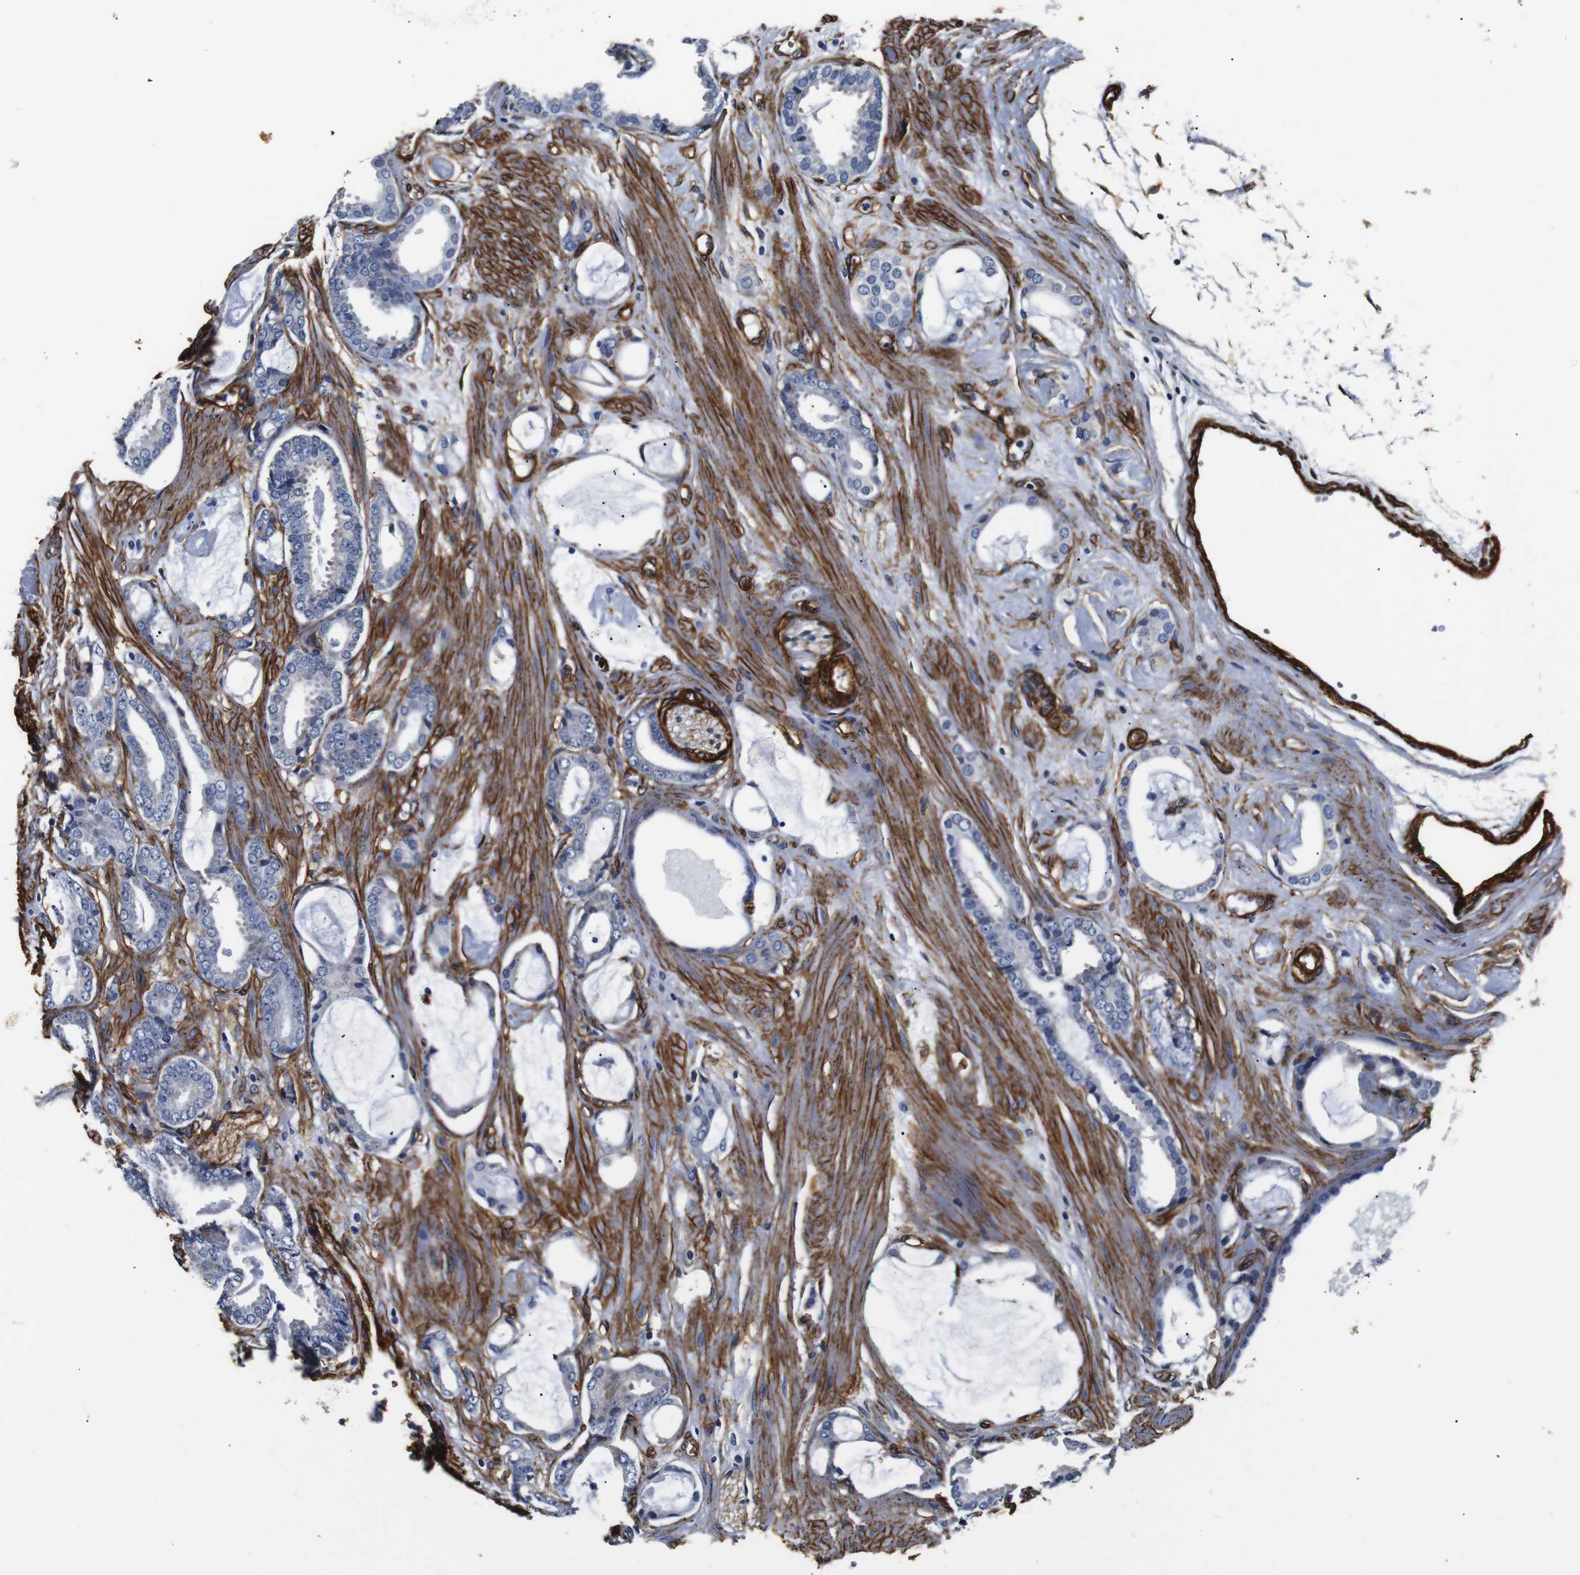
{"staining": {"intensity": "negative", "quantity": "none", "location": "none"}, "tissue": "prostate cancer", "cell_type": "Tumor cells", "image_type": "cancer", "snomed": [{"axis": "morphology", "description": "Adenocarcinoma, Low grade"}, {"axis": "topography", "description": "Prostate"}], "caption": "Immunohistochemical staining of human adenocarcinoma (low-grade) (prostate) exhibits no significant staining in tumor cells.", "gene": "CAV2", "patient": {"sex": "male", "age": 53}}